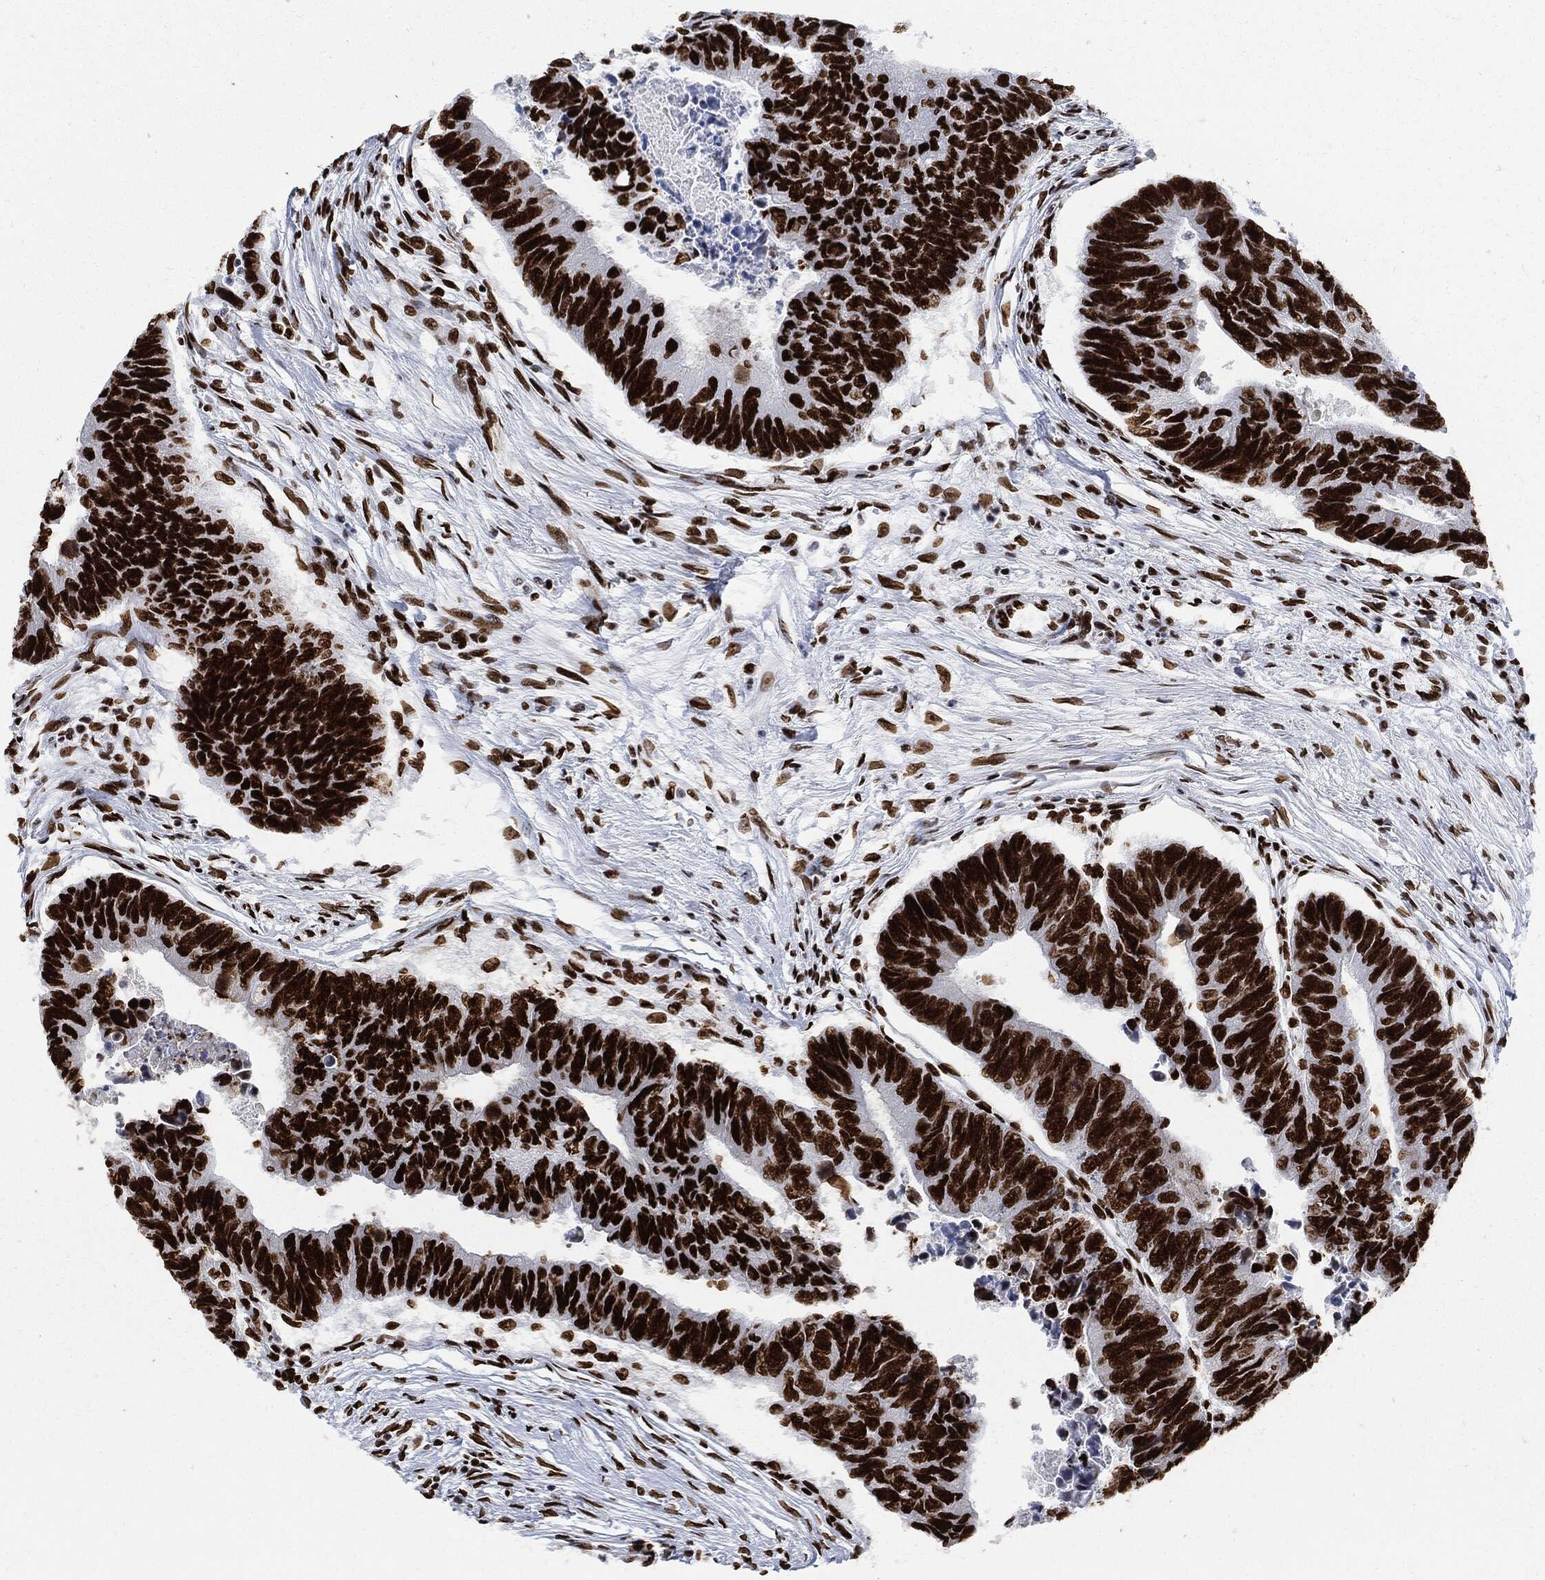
{"staining": {"intensity": "strong", "quantity": ">75%", "location": "nuclear"}, "tissue": "colorectal cancer", "cell_type": "Tumor cells", "image_type": "cancer", "snomed": [{"axis": "morphology", "description": "Adenocarcinoma, NOS"}, {"axis": "topography", "description": "Colon"}], "caption": "Immunohistochemical staining of adenocarcinoma (colorectal) reveals strong nuclear protein expression in approximately >75% of tumor cells. The staining is performed using DAB (3,3'-diaminobenzidine) brown chromogen to label protein expression. The nuclei are counter-stained blue using hematoxylin.", "gene": "RECQL", "patient": {"sex": "female", "age": 65}}